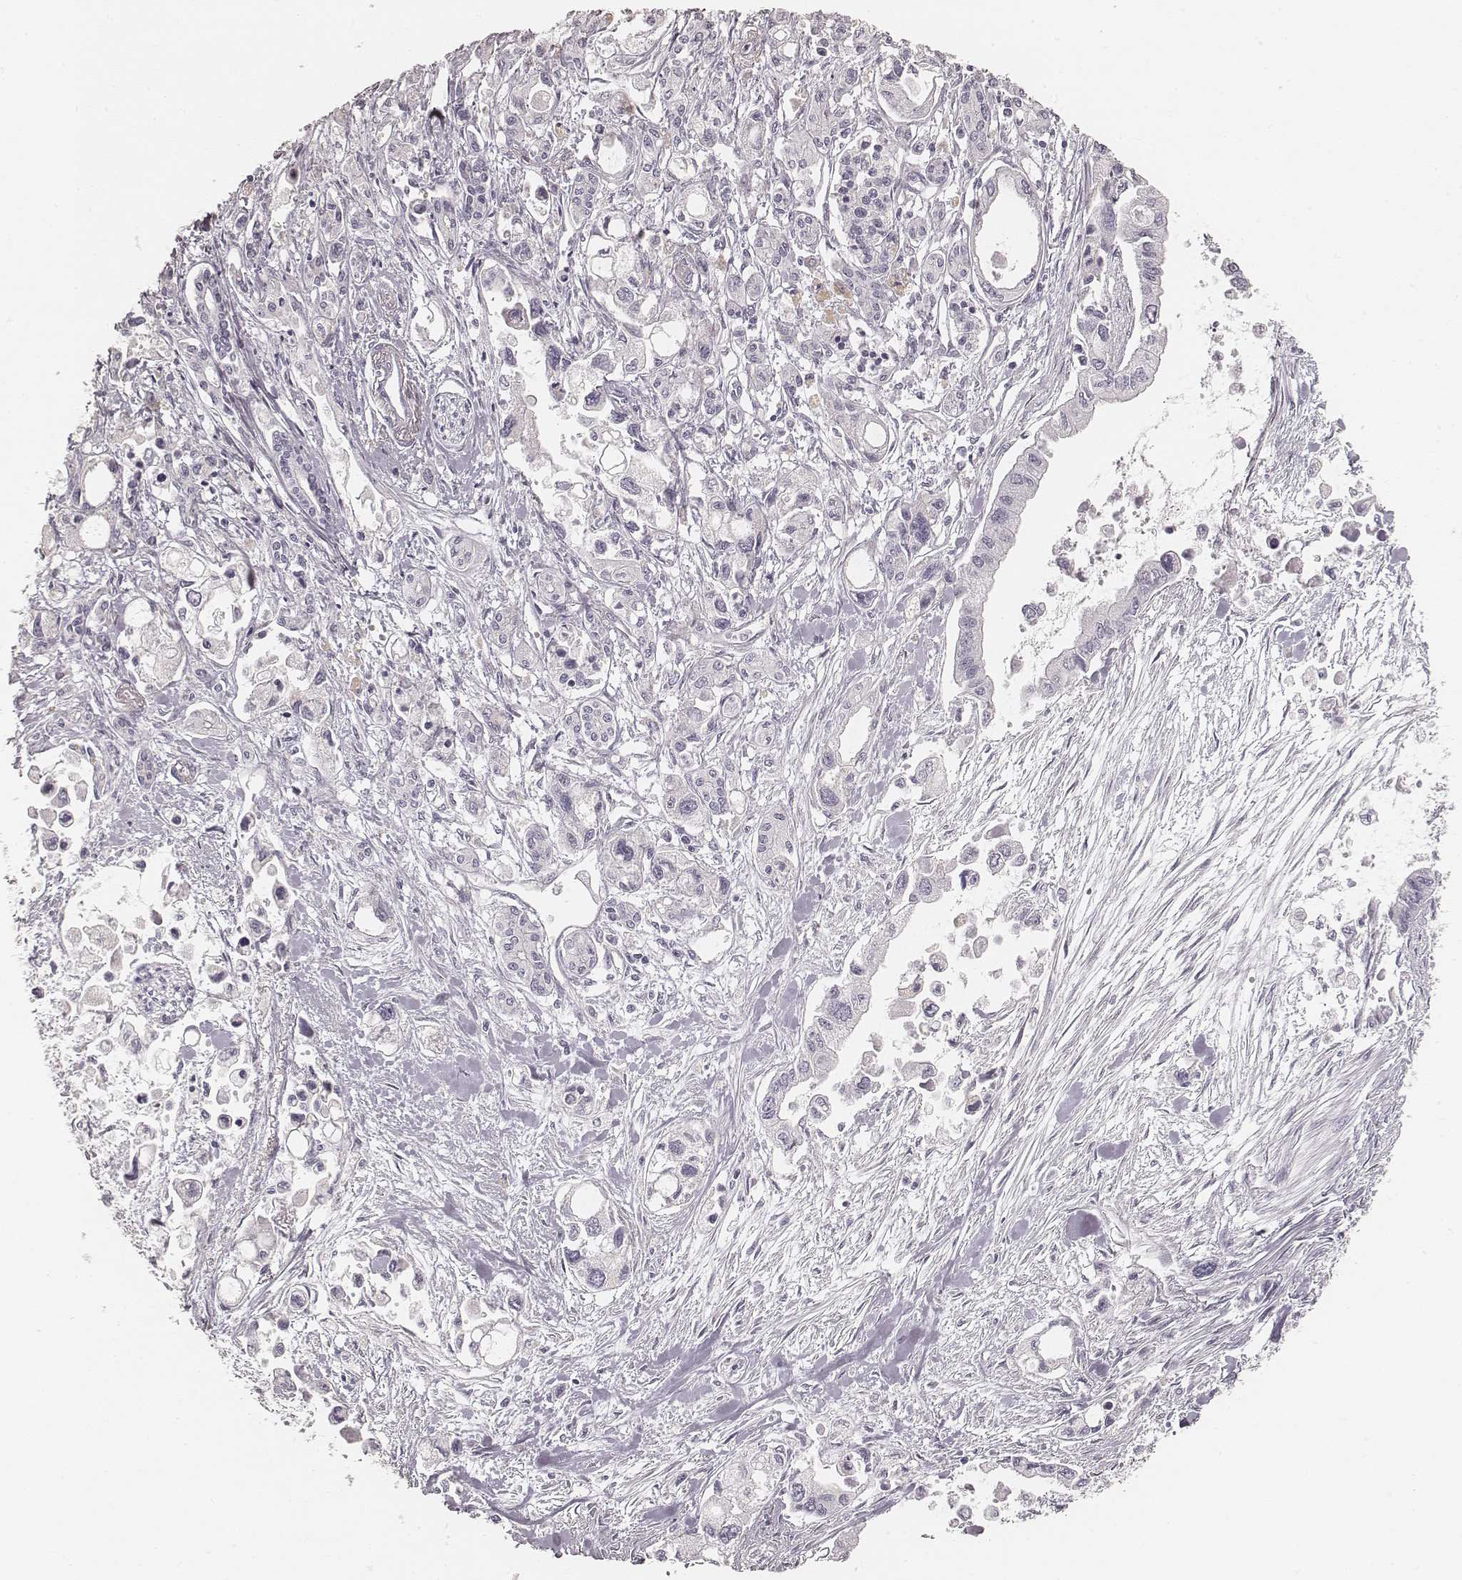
{"staining": {"intensity": "negative", "quantity": "none", "location": "none"}, "tissue": "pancreatic cancer", "cell_type": "Tumor cells", "image_type": "cancer", "snomed": [{"axis": "morphology", "description": "Adenocarcinoma, NOS"}, {"axis": "topography", "description": "Pancreas"}], "caption": "This is an immunohistochemistry histopathology image of human pancreatic cancer. There is no staining in tumor cells.", "gene": "HNF4G", "patient": {"sex": "female", "age": 61}}